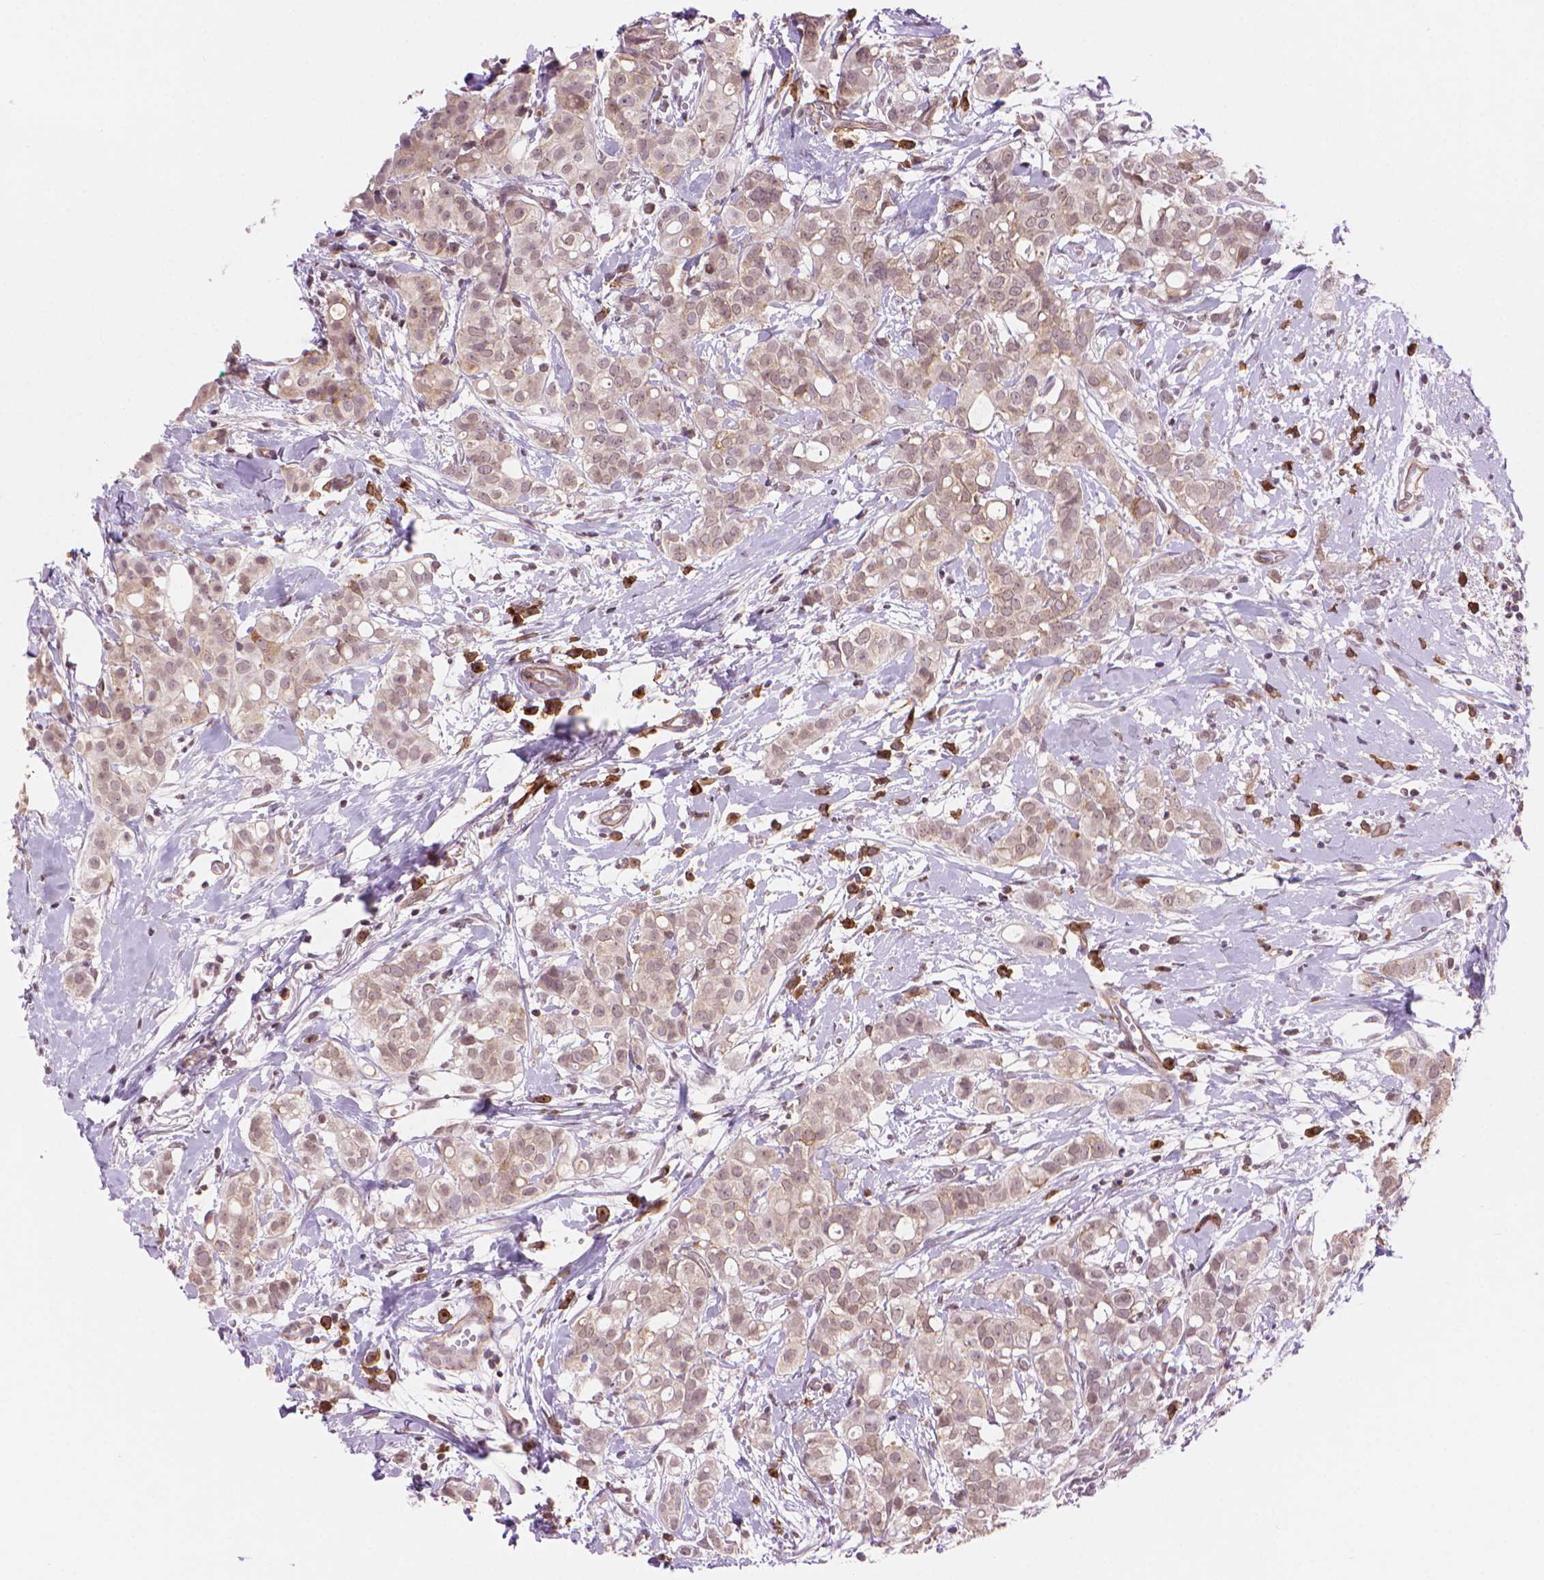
{"staining": {"intensity": "weak", "quantity": ">75%", "location": "cytoplasmic/membranous"}, "tissue": "breast cancer", "cell_type": "Tumor cells", "image_type": "cancer", "snomed": [{"axis": "morphology", "description": "Duct carcinoma"}, {"axis": "topography", "description": "Breast"}], "caption": "A histopathology image of infiltrating ductal carcinoma (breast) stained for a protein displays weak cytoplasmic/membranous brown staining in tumor cells. (DAB = brown stain, brightfield microscopy at high magnification).", "gene": "TMEM184A", "patient": {"sex": "female", "age": 40}}